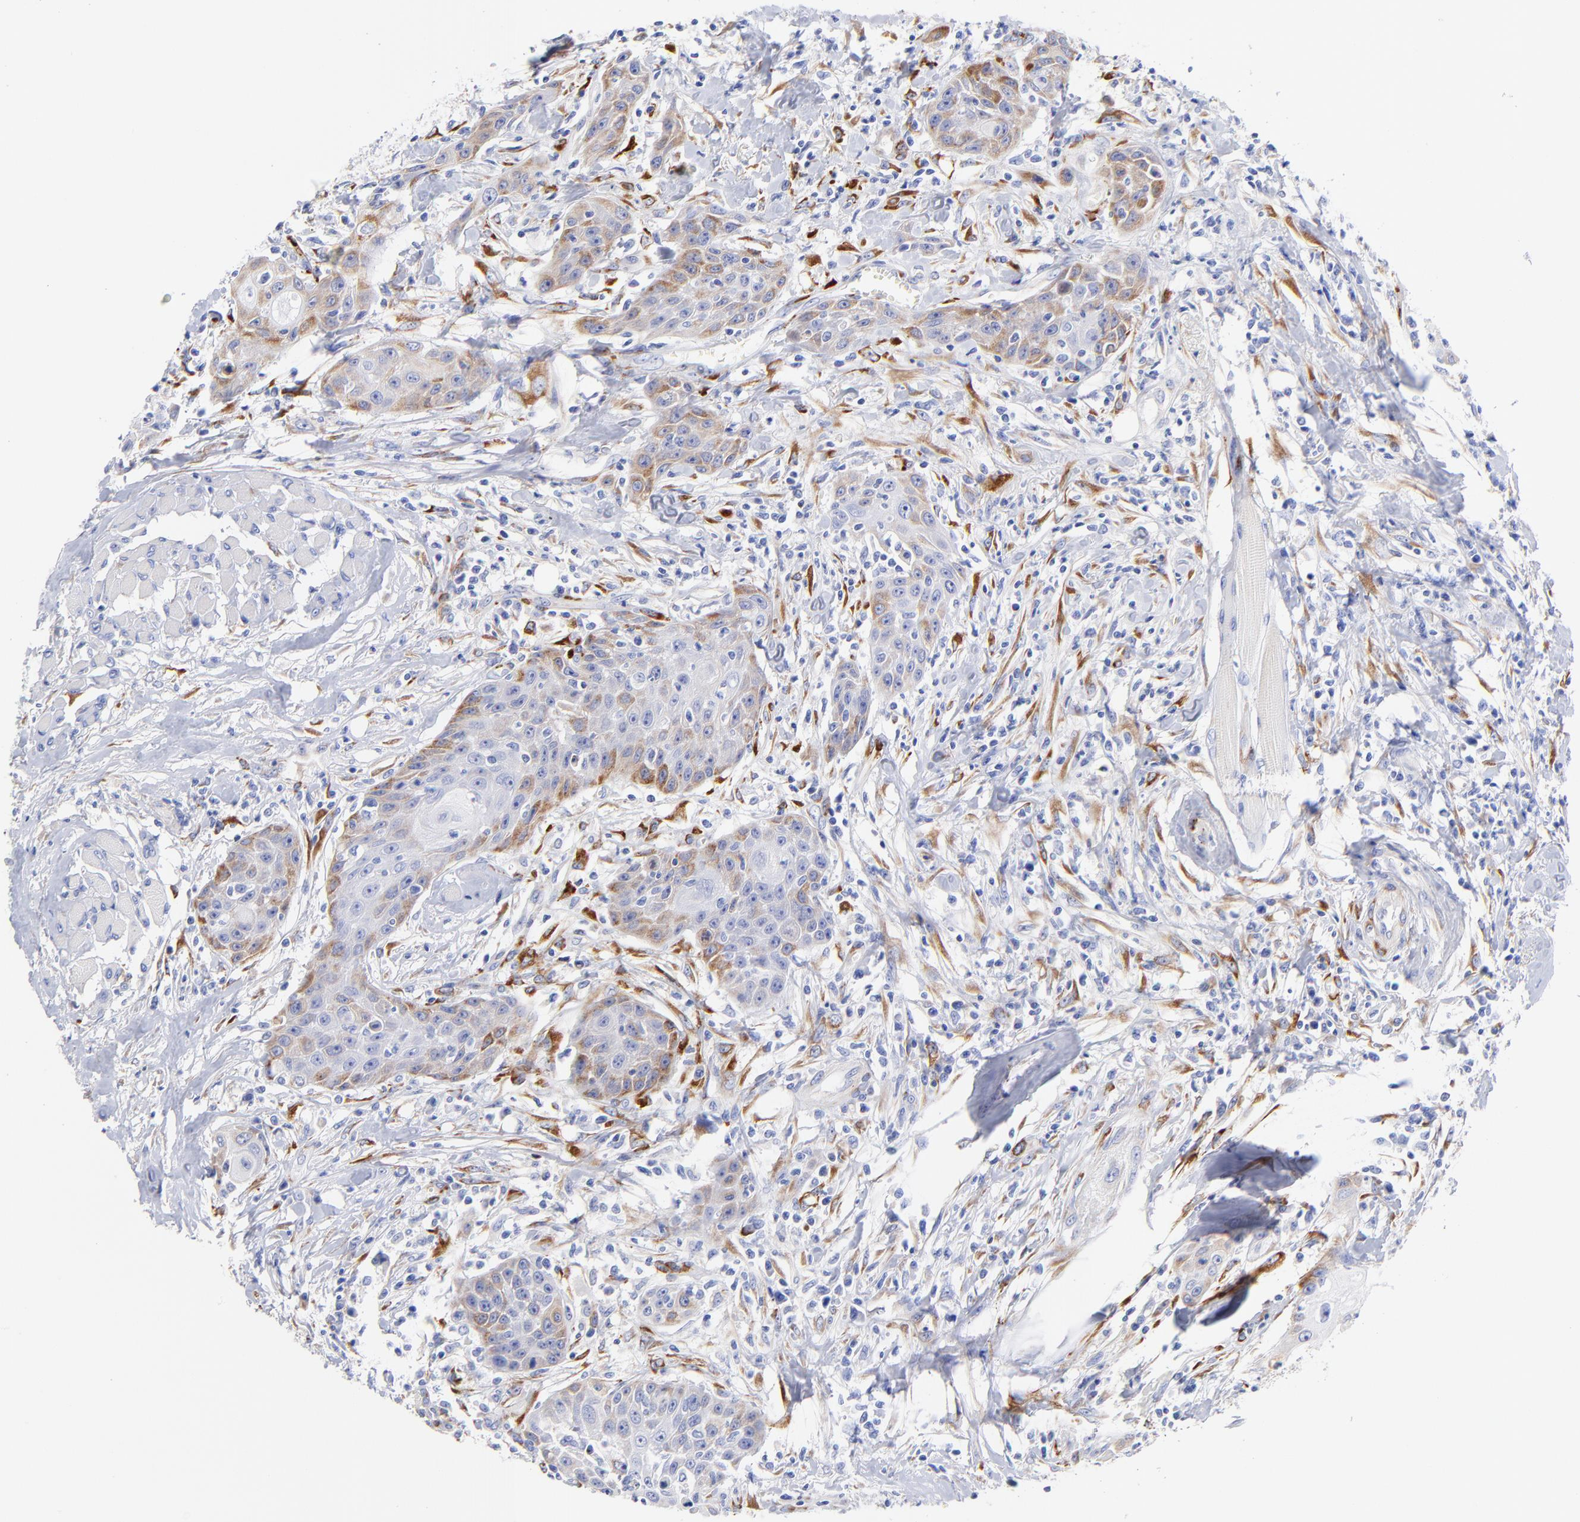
{"staining": {"intensity": "moderate", "quantity": "<25%", "location": "cytoplasmic/membranous"}, "tissue": "head and neck cancer", "cell_type": "Tumor cells", "image_type": "cancer", "snomed": [{"axis": "morphology", "description": "Squamous cell carcinoma, NOS"}, {"axis": "topography", "description": "Oral tissue"}, {"axis": "topography", "description": "Head-Neck"}], "caption": "Head and neck cancer stained for a protein (brown) exhibits moderate cytoplasmic/membranous positive positivity in approximately <25% of tumor cells.", "gene": "C1QTNF6", "patient": {"sex": "female", "age": 82}}